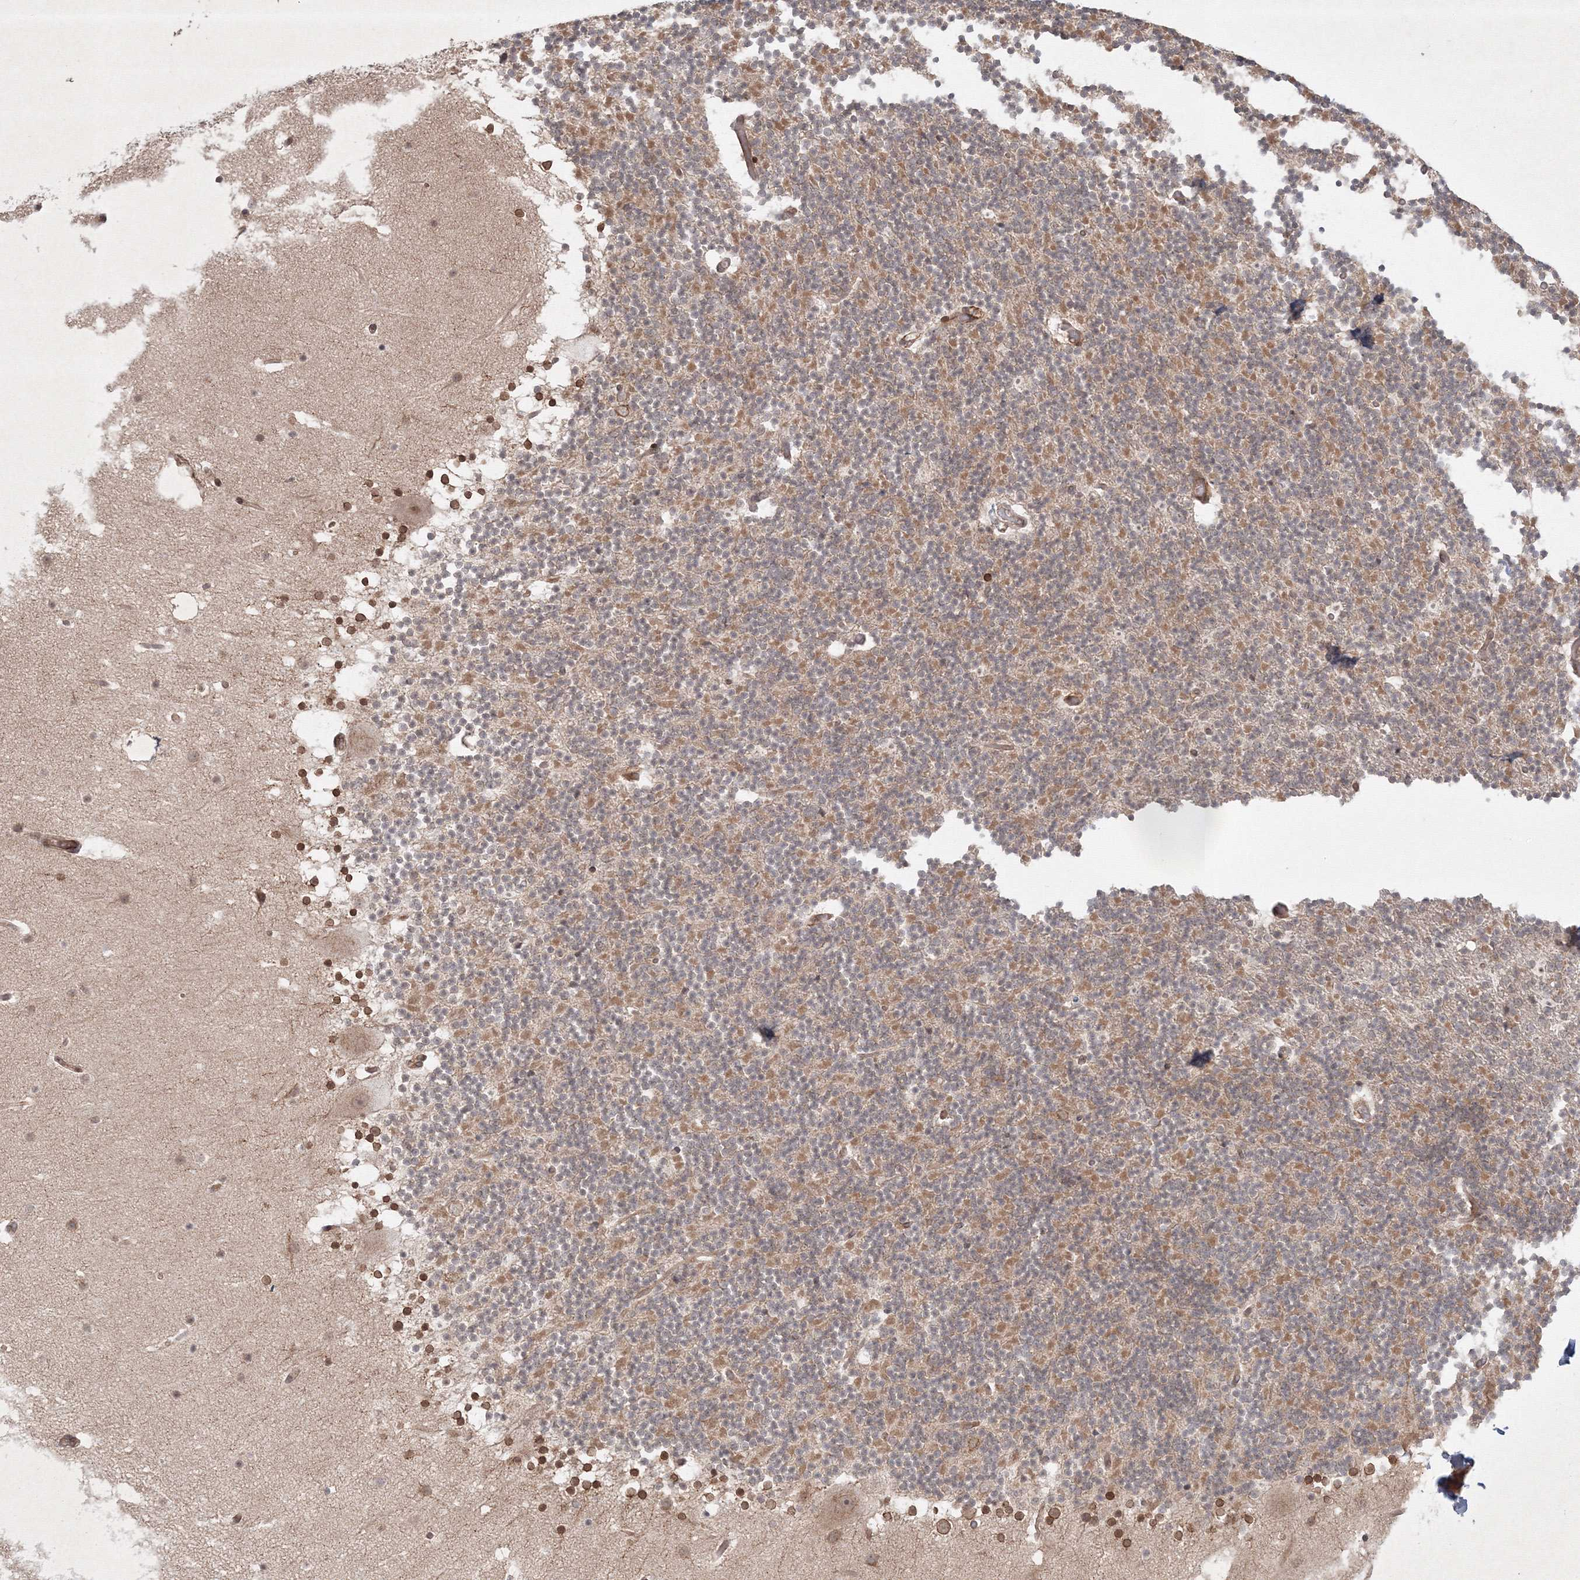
{"staining": {"intensity": "moderate", "quantity": "25%-75%", "location": "cytoplasmic/membranous"}, "tissue": "cerebellum", "cell_type": "Cells in granular layer", "image_type": "normal", "snomed": [{"axis": "morphology", "description": "Normal tissue, NOS"}, {"axis": "topography", "description": "Cerebellum"}], "caption": "Immunohistochemistry (IHC) (DAB (3,3'-diaminobenzidine)) staining of unremarkable human cerebellum displays moderate cytoplasmic/membranous protein expression in about 25%-75% of cells in granular layer. Nuclei are stained in blue.", "gene": "KIF20A", "patient": {"sex": "male", "age": 57}}